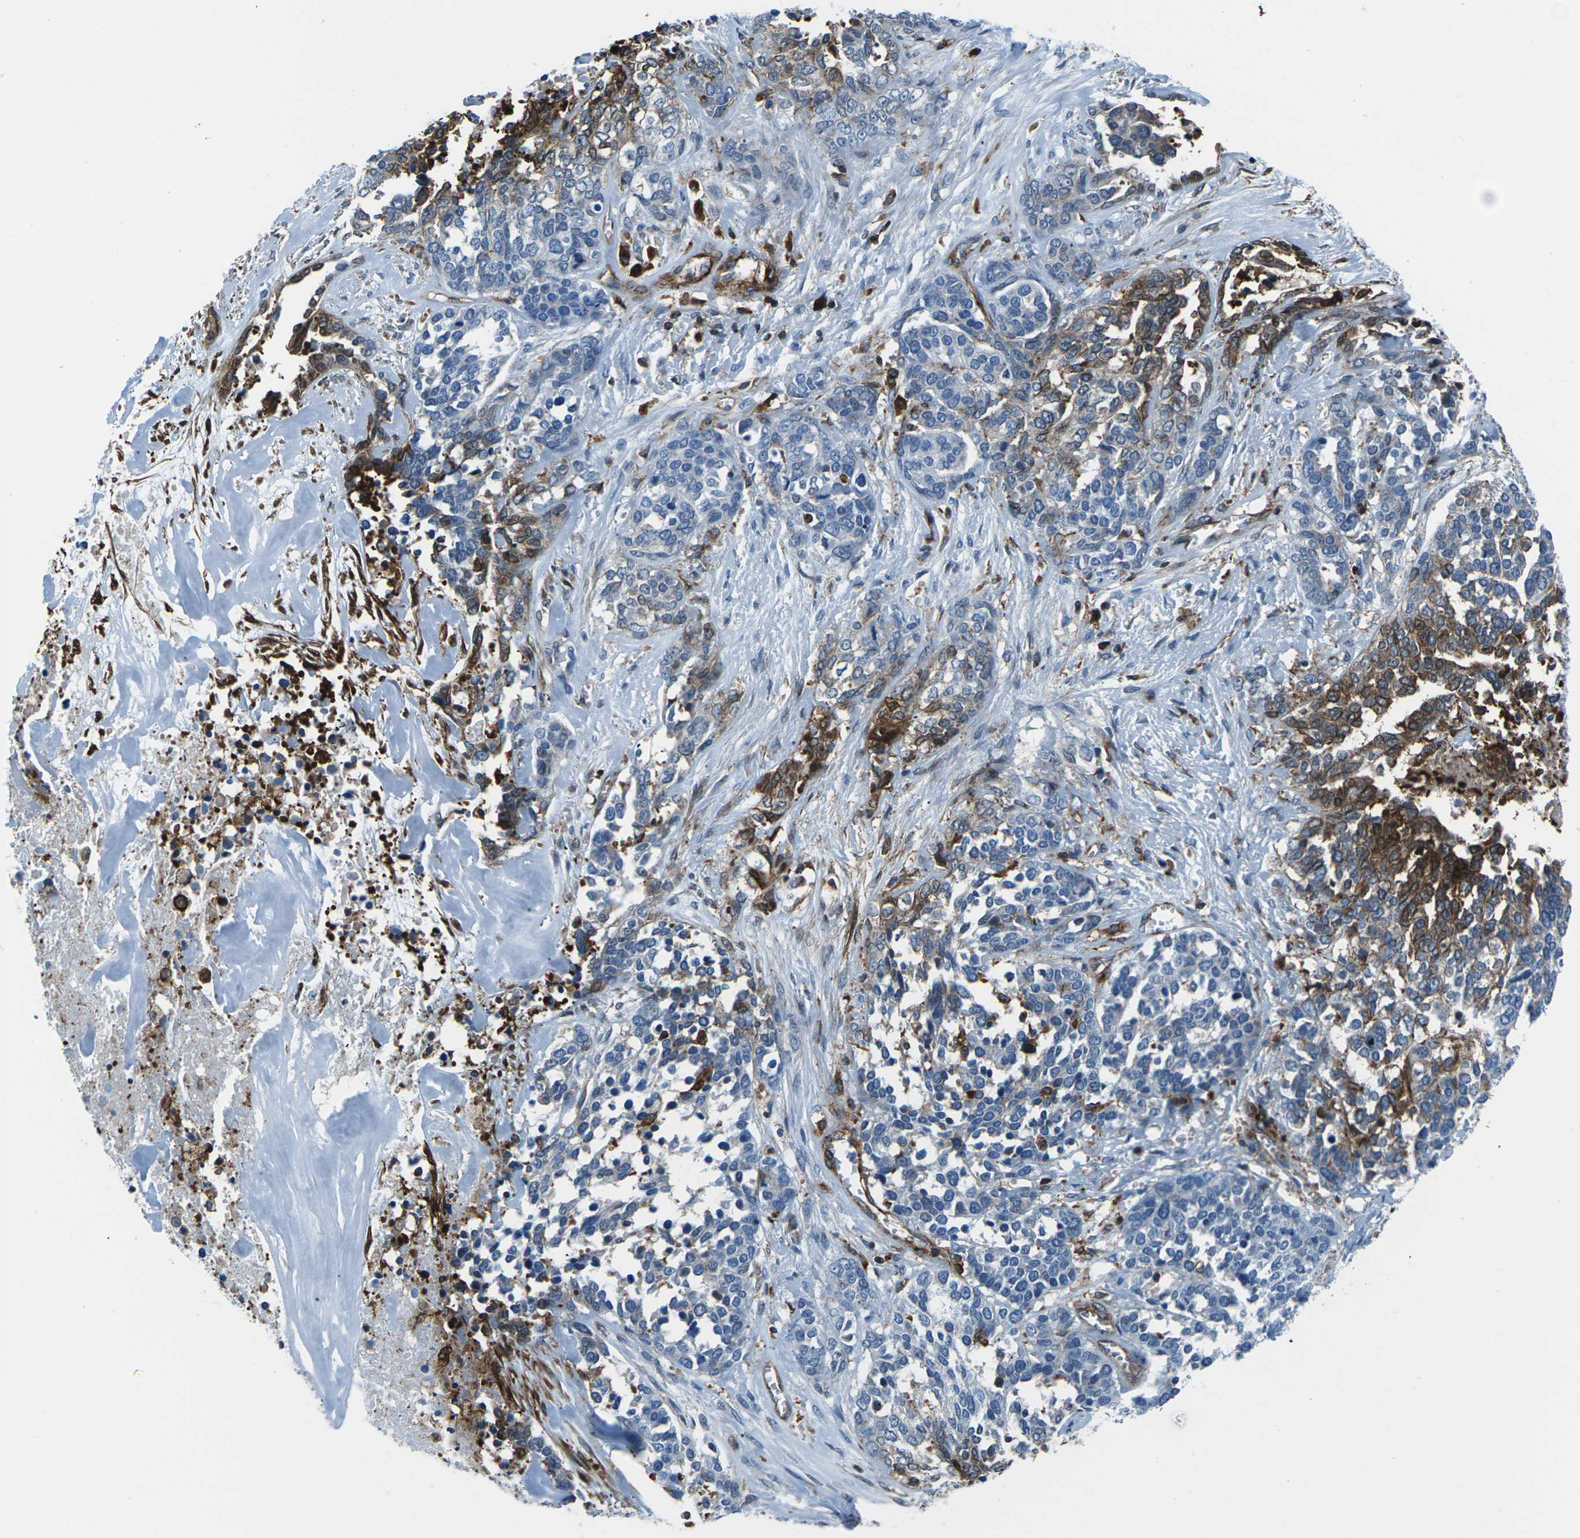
{"staining": {"intensity": "strong", "quantity": "<25%", "location": "cytoplasmic/membranous"}, "tissue": "ovarian cancer", "cell_type": "Tumor cells", "image_type": "cancer", "snomed": [{"axis": "morphology", "description": "Cystadenocarcinoma, serous, NOS"}, {"axis": "topography", "description": "Ovary"}], "caption": "DAB (3,3'-diaminobenzidine) immunohistochemical staining of ovarian cancer demonstrates strong cytoplasmic/membranous protein staining in about <25% of tumor cells.", "gene": "SOCS4", "patient": {"sex": "female", "age": 44}}